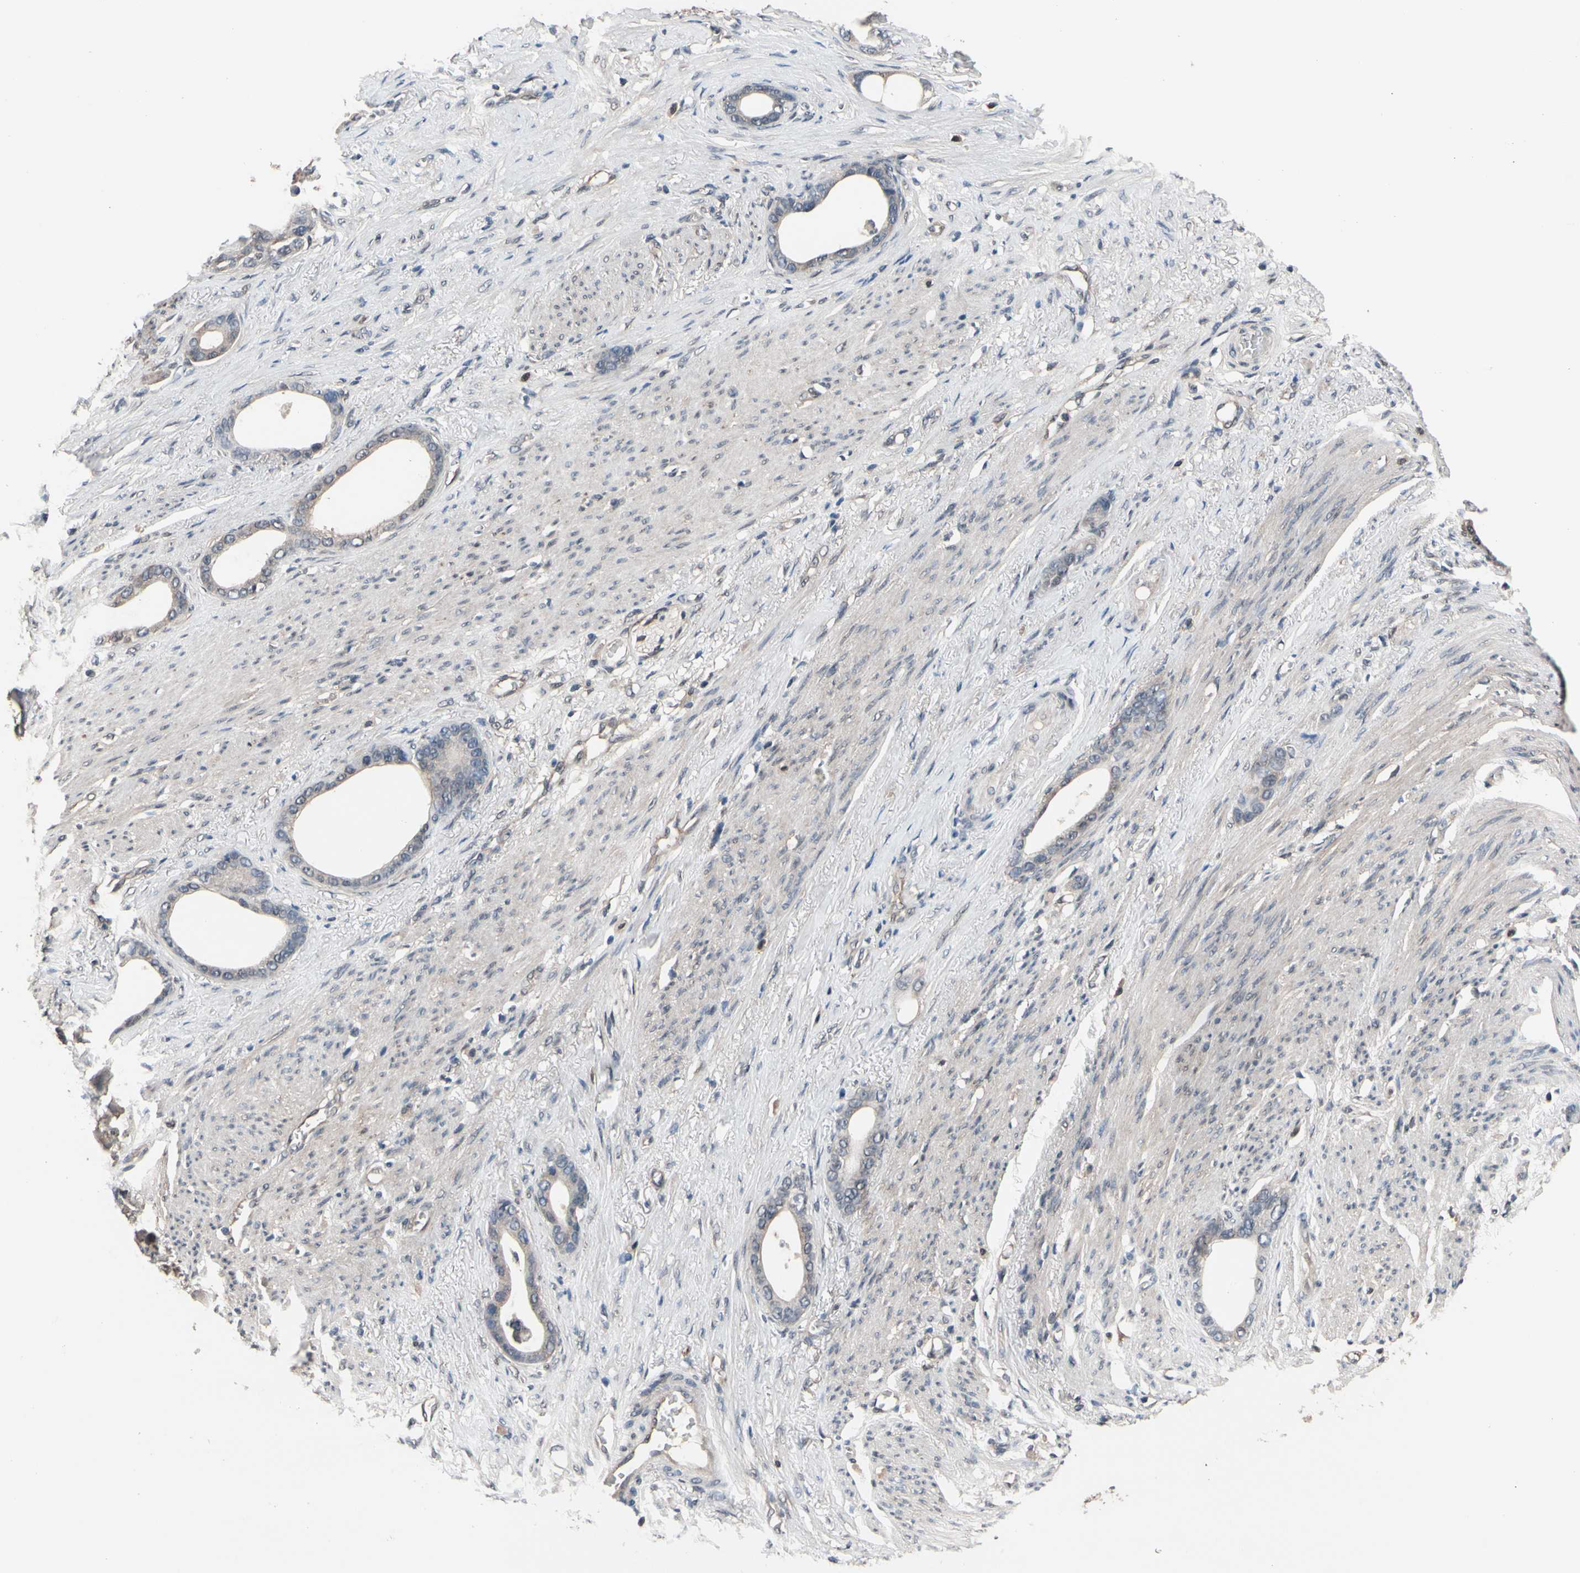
{"staining": {"intensity": "weak", "quantity": ">75%", "location": "cytoplasmic/membranous"}, "tissue": "stomach cancer", "cell_type": "Tumor cells", "image_type": "cancer", "snomed": [{"axis": "morphology", "description": "Adenocarcinoma, NOS"}, {"axis": "topography", "description": "Stomach"}], "caption": "A low amount of weak cytoplasmic/membranous positivity is identified in about >75% of tumor cells in adenocarcinoma (stomach) tissue.", "gene": "PRDX6", "patient": {"sex": "female", "age": 75}}